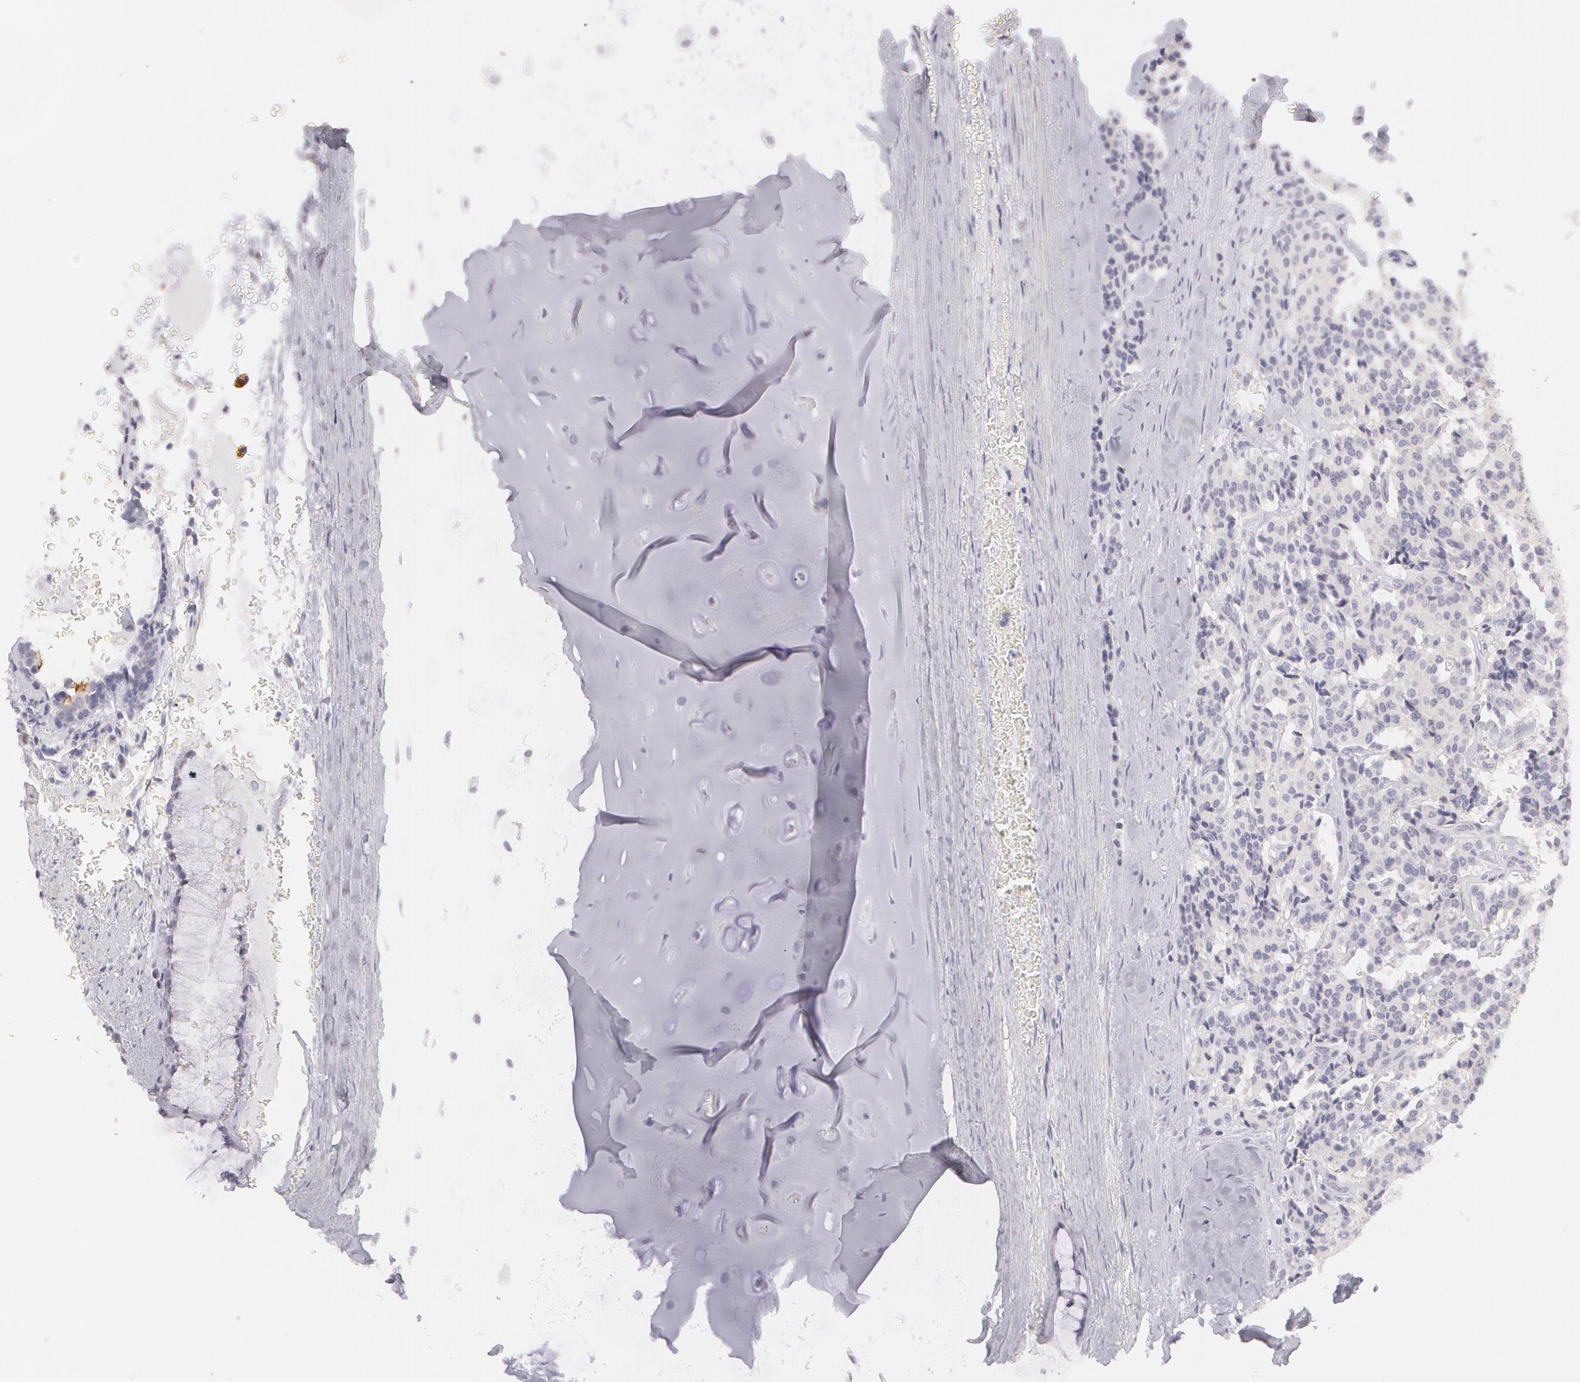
{"staining": {"intensity": "negative", "quantity": "none", "location": "none"}, "tissue": "carcinoid", "cell_type": "Tumor cells", "image_type": "cancer", "snomed": [{"axis": "morphology", "description": "Carcinoid, malignant, NOS"}, {"axis": "topography", "description": "Bronchus"}], "caption": "A high-resolution photomicrograph shows immunohistochemistry (IHC) staining of carcinoid, which reveals no significant positivity in tumor cells.", "gene": "MBNL3", "patient": {"sex": "male", "age": 55}}